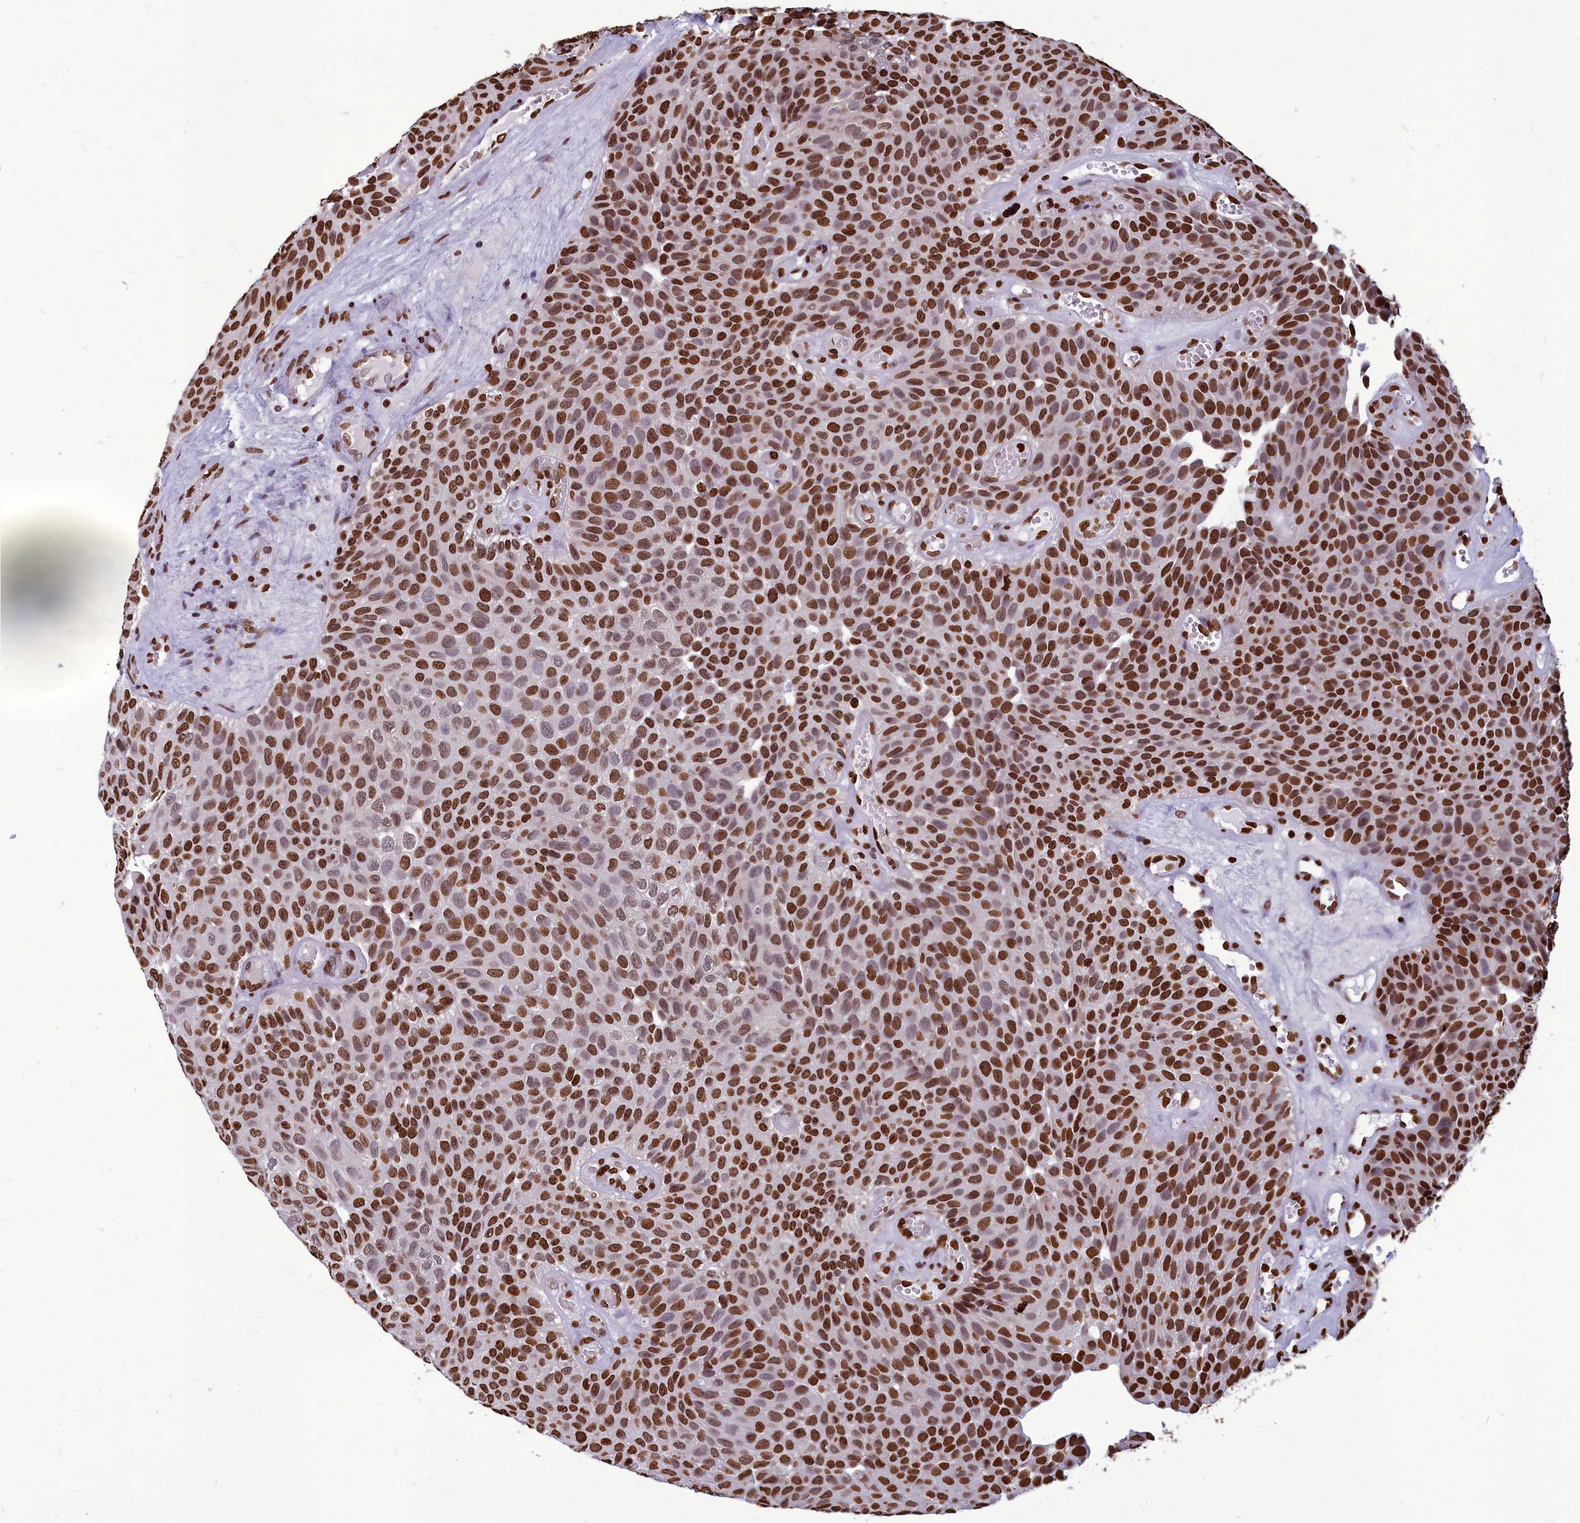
{"staining": {"intensity": "strong", "quantity": ">75%", "location": "nuclear"}, "tissue": "urothelial cancer", "cell_type": "Tumor cells", "image_type": "cancer", "snomed": [{"axis": "morphology", "description": "Urothelial carcinoma, Low grade"}, {"axis": "topography", "description": "Urinary bladder"}], "caption": "Immunohistochemistry (IHC) staining of low-grade urothelial carcinoma, which displays high levels of strong nuclear expression in about >75% of tumor cells indicating strong nuclear protein staining. The staining was performed using DAB (3,3'-diaminobenzidine) (brown) for protein detection and nuclei were counterstained in hematoxylin (blue).", "gene": "AKAP17A", "patient": {"sex": "male", "age": 89}}